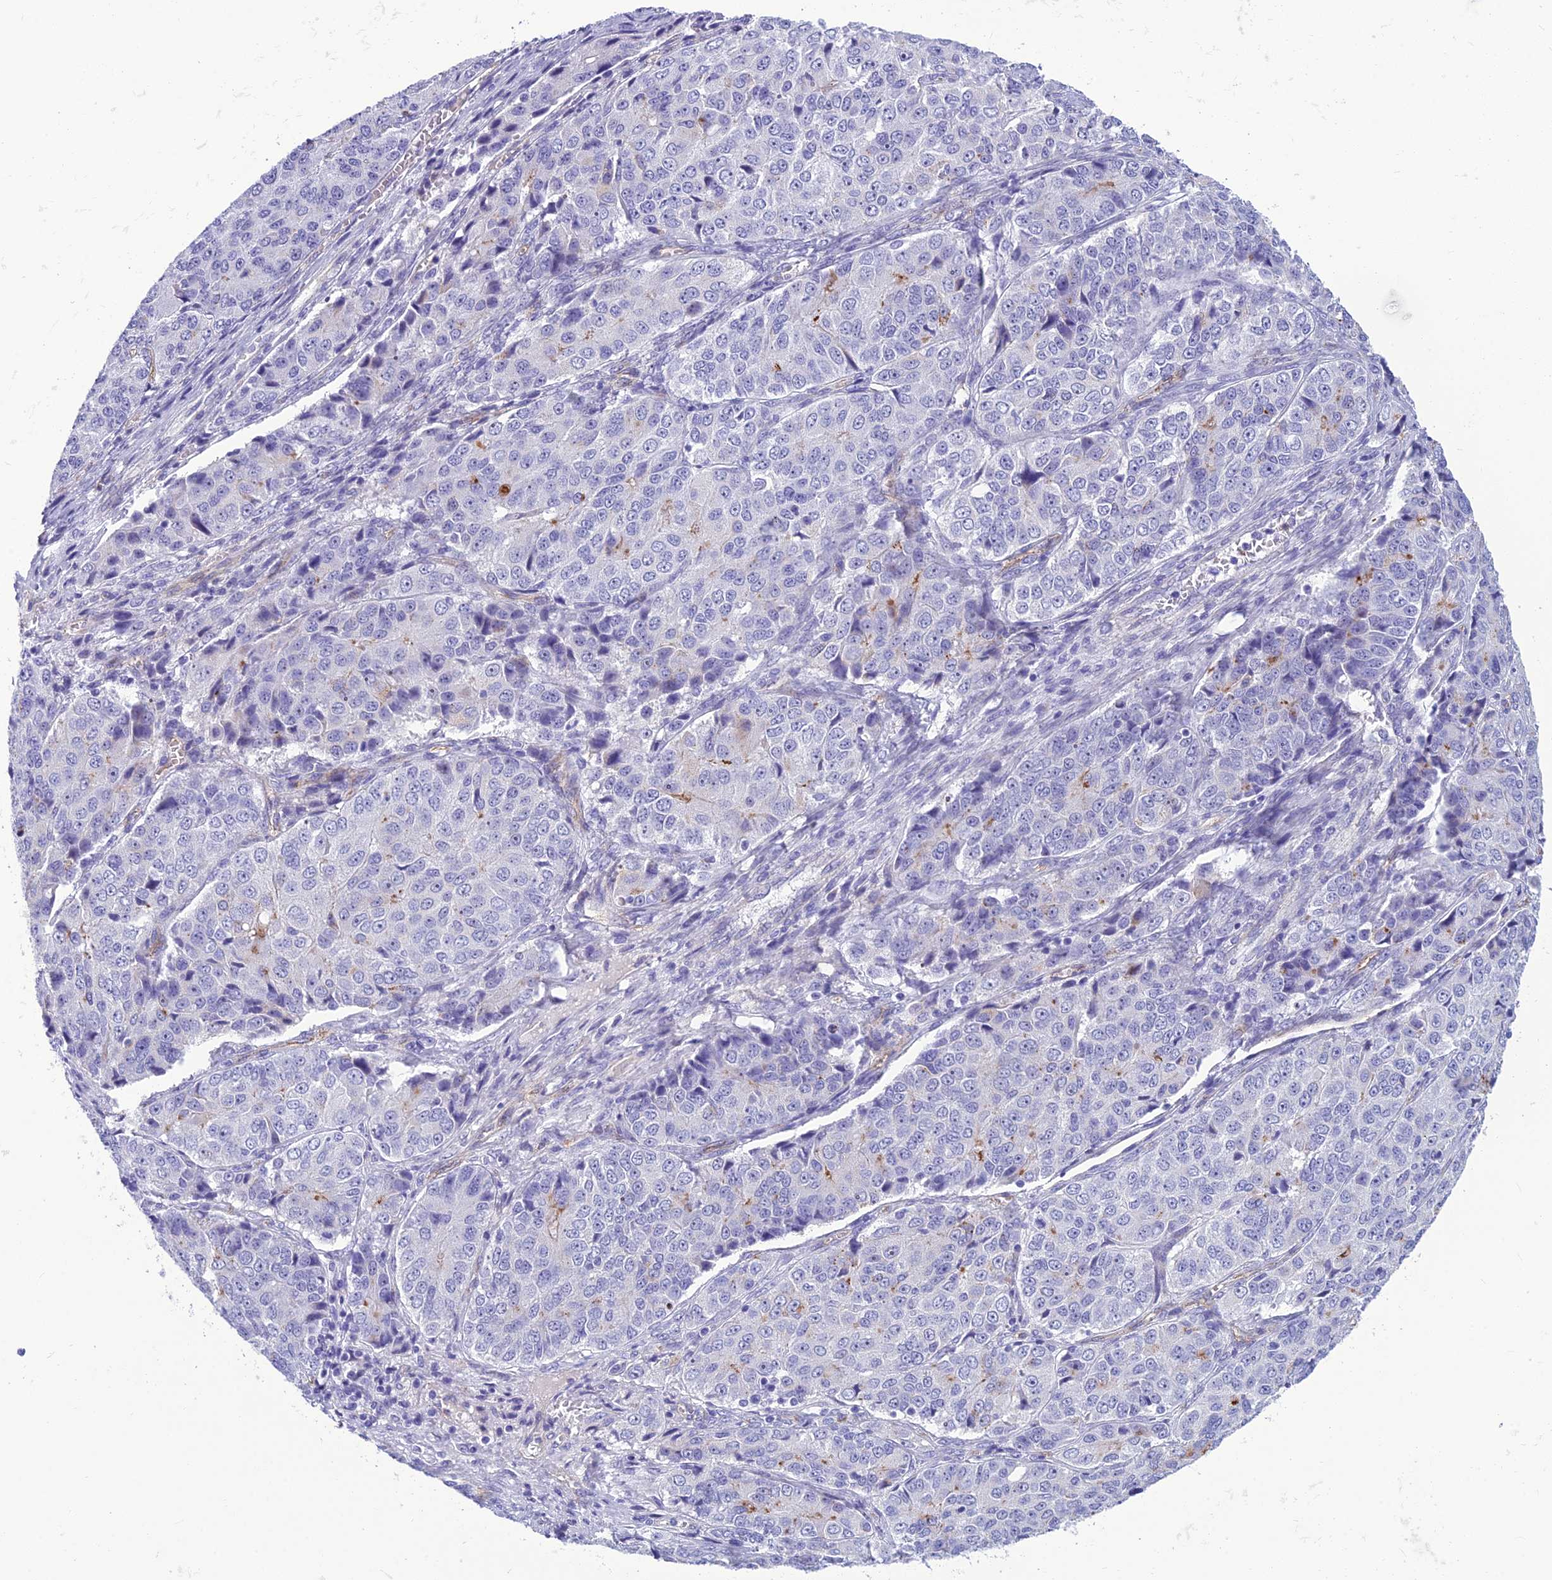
{"staining": {"intensity": "negative", "quantity": "none", "location": "none"}, "tissue": "ovarian cancer", "cell_type": "Tumor cells", "image_type": "cancer", "snomed": [{"axis": "morphology", "description": "Carcinoma, endometroid"}, {"axis": "topography", "description": "Ovary"}], "caption": "Immunohistochemistry photomicrograph of human ovarian endometroid carcinoma stained for a protein (brown), which shows no expression in tumor cells.", "gene": "BBS7", "patient": {"sex": "female", "age": 51}}